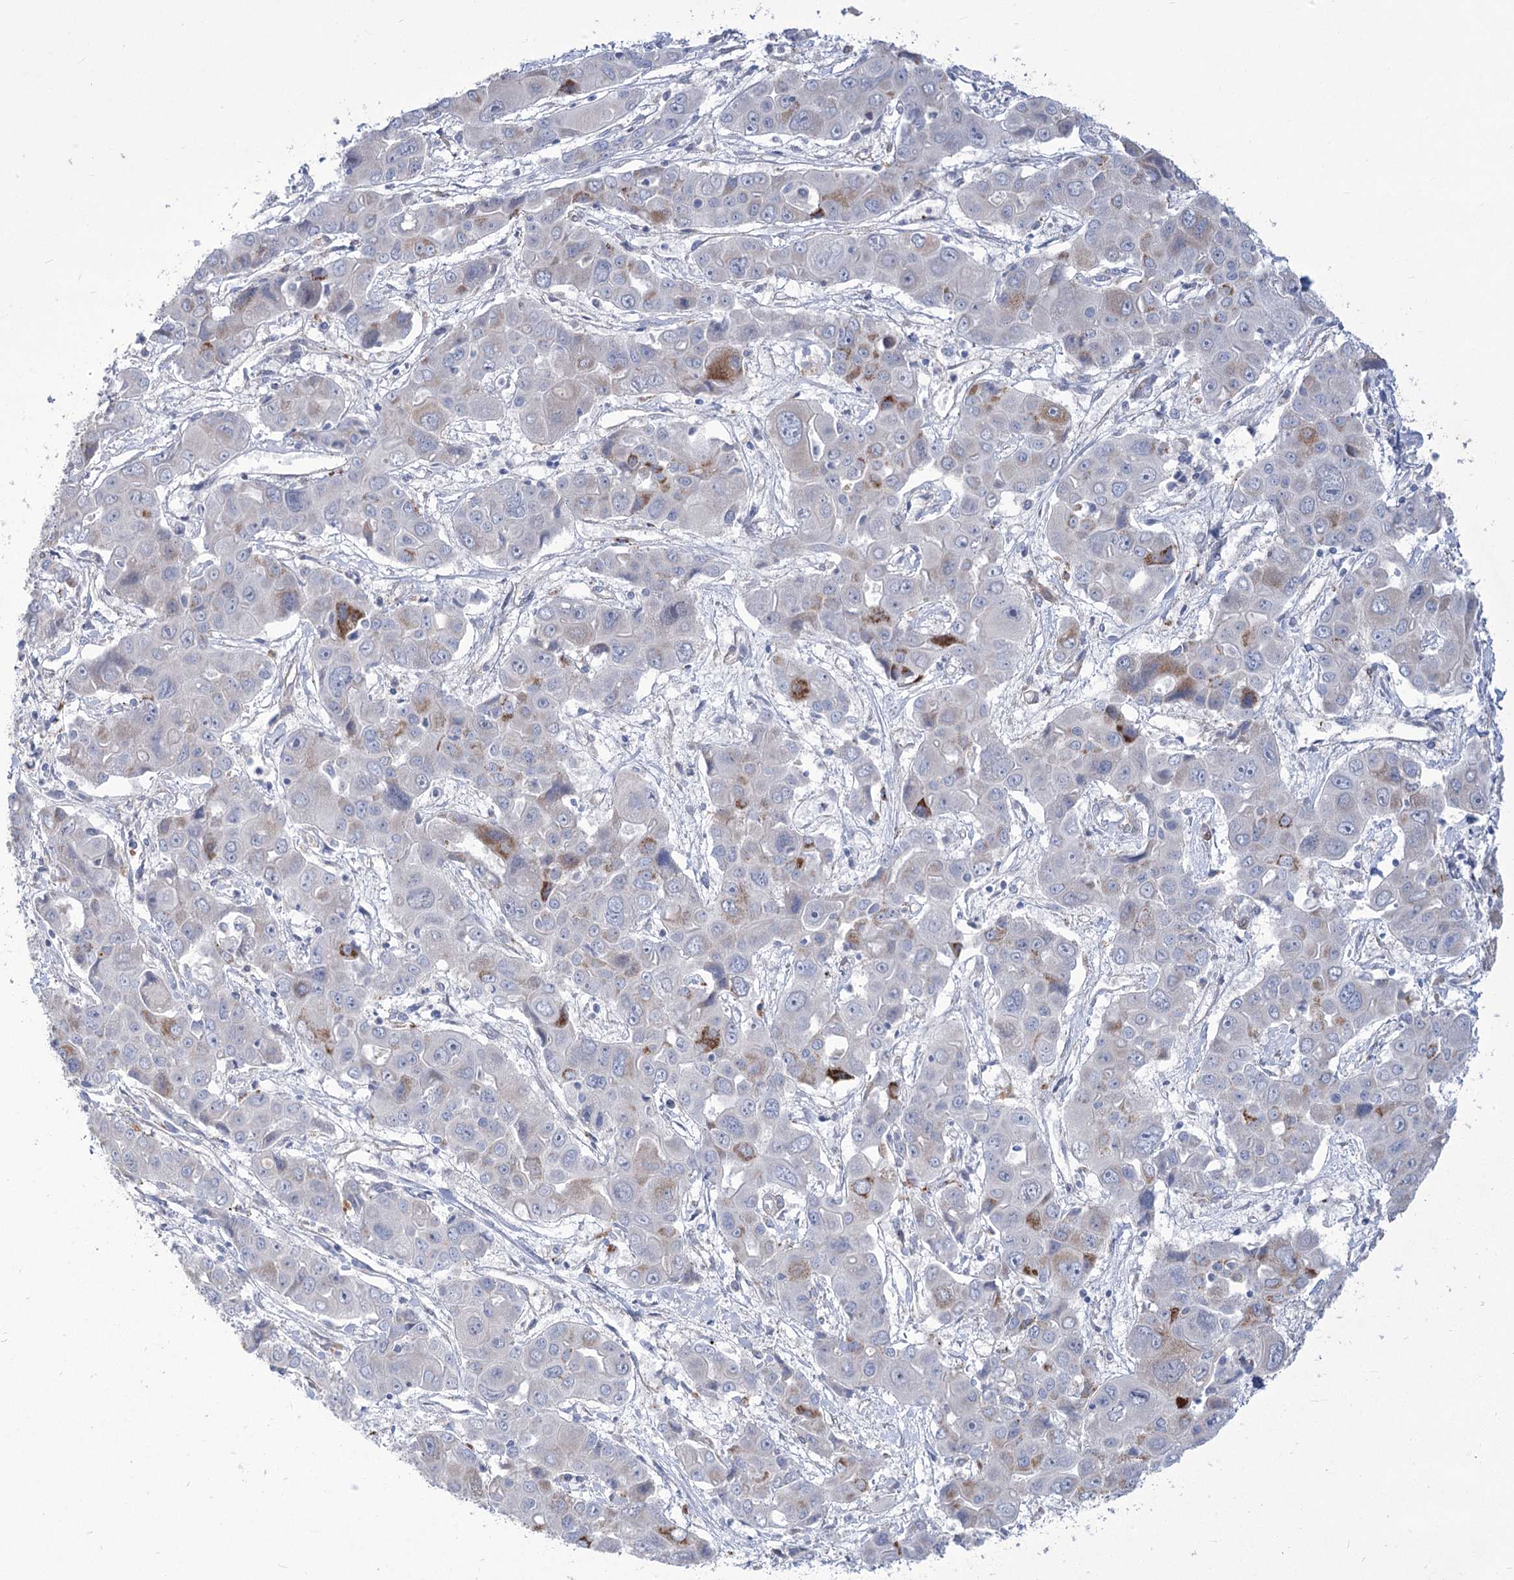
{"staining": {"intensity": "negative", "quantity": "none", "location": "none"}, "tissue": "liver cancer", "cell_type": "Tumor cells", "image_type": "cancer", "snomed": [{"axis": "morphology", "description": "Cholangiocarcinoma"}, {"axis": "topography", "description": "Liver"}], "caption": "A high-resolution micrograph shows immunohistochemistry staining of liver cholangiocarcinoma, which demonstrates no significant staining in tumor cells.", "gene": "ANGPTL3", "patient": {"sex": "male", "age": 67}}